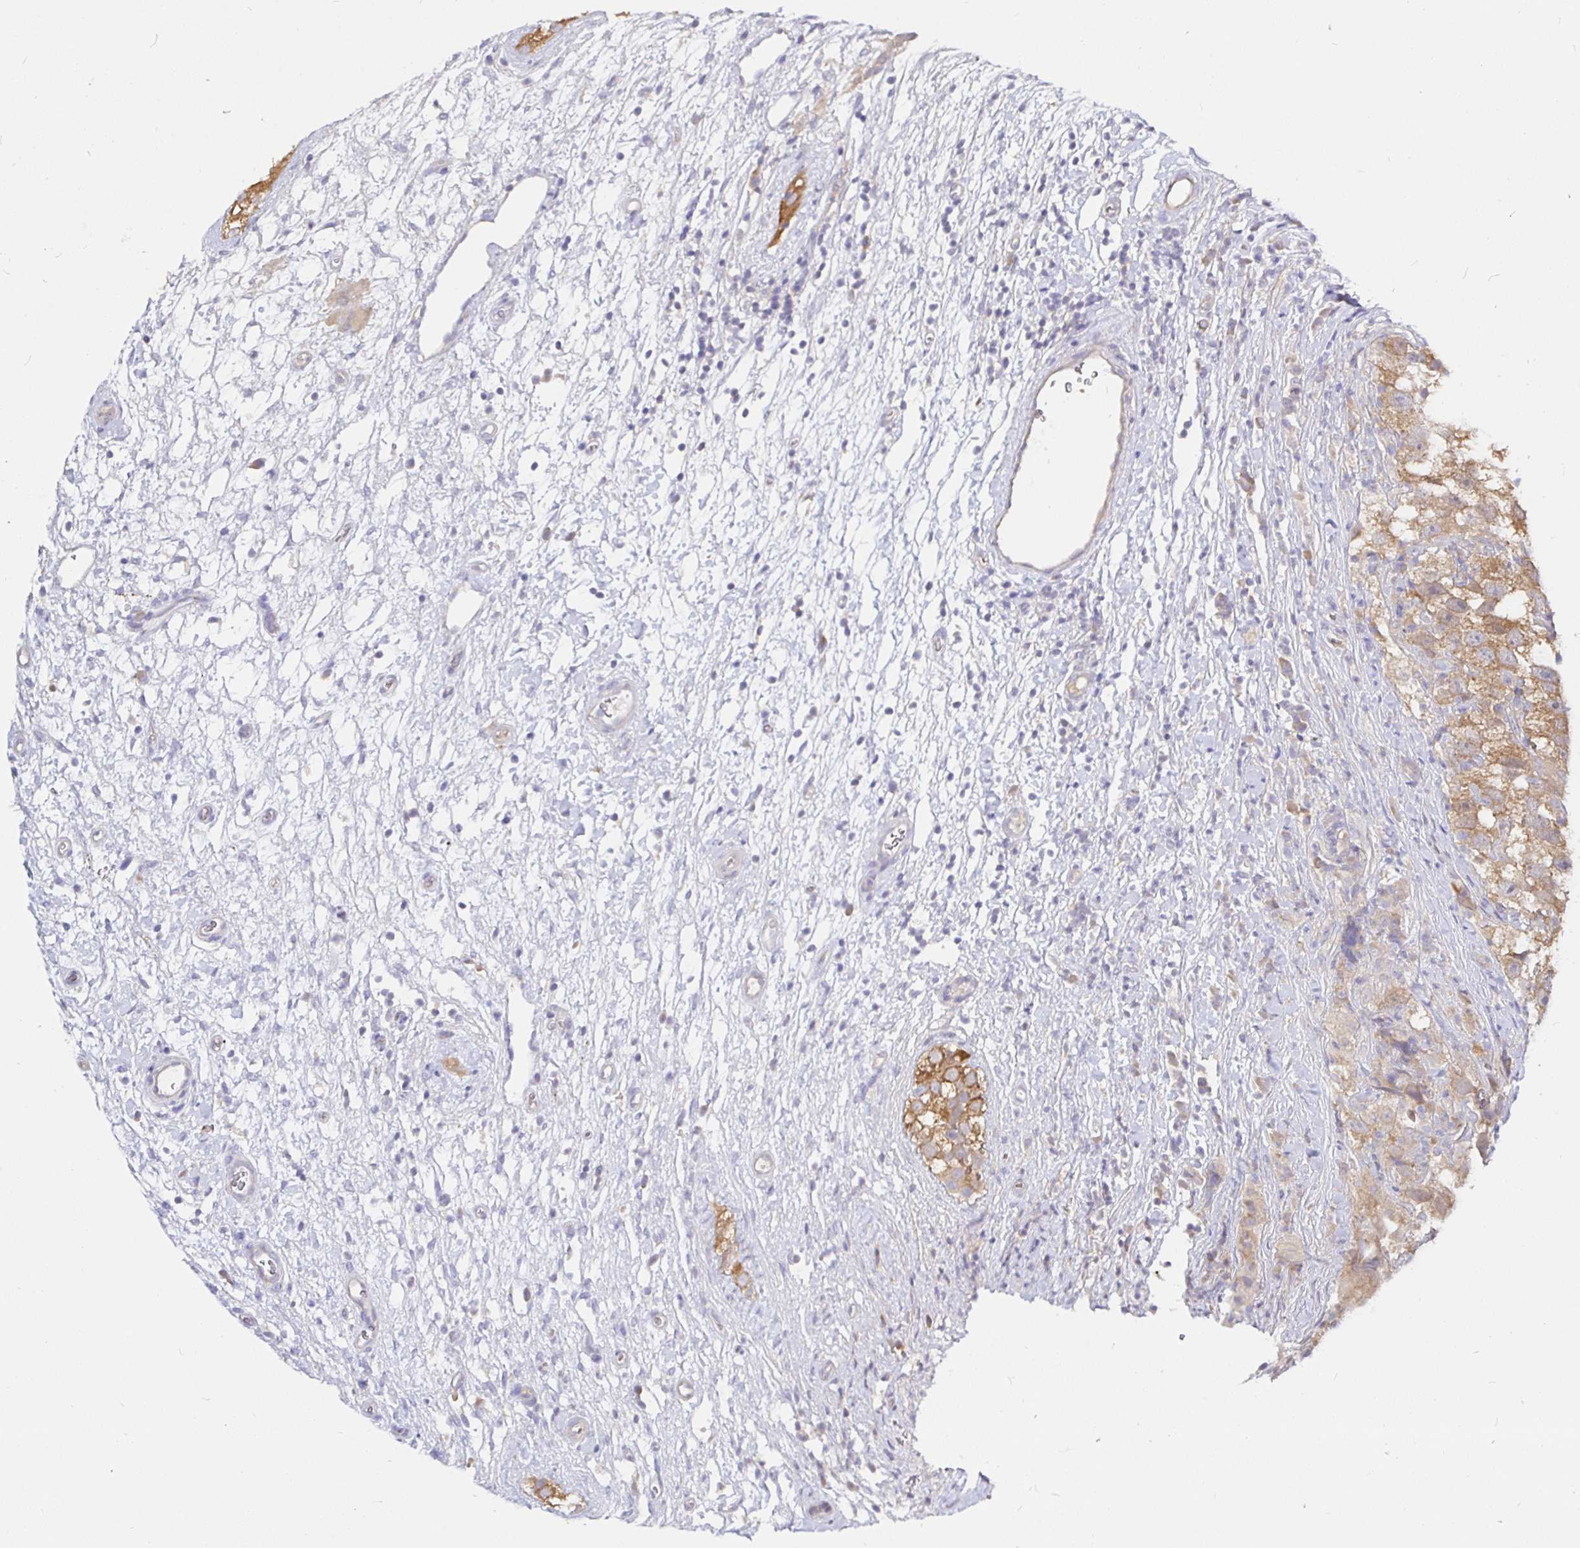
{"staining": {"intensity": "moderate", "quantity": ">75%", "location": "cytoplasmic/membranous"}, "tissue": "testis cancer", "cell_type": "Tumor cells", "image_type": "cancer", "snomed": [{"axis": "morphology", "description": "Seminoma, NOS"}, {"axis": "topography", "description": "Testis"}], "caption": "DAB (3,3'-diaminobenzidine) immunohistochemical staining of testis seminoma displays moderate cytoplasmic/membranous protein staining in about >75% of tumor cells.", "gene": "KIF21A", "patient": {"sex": "male", "age": 26}}